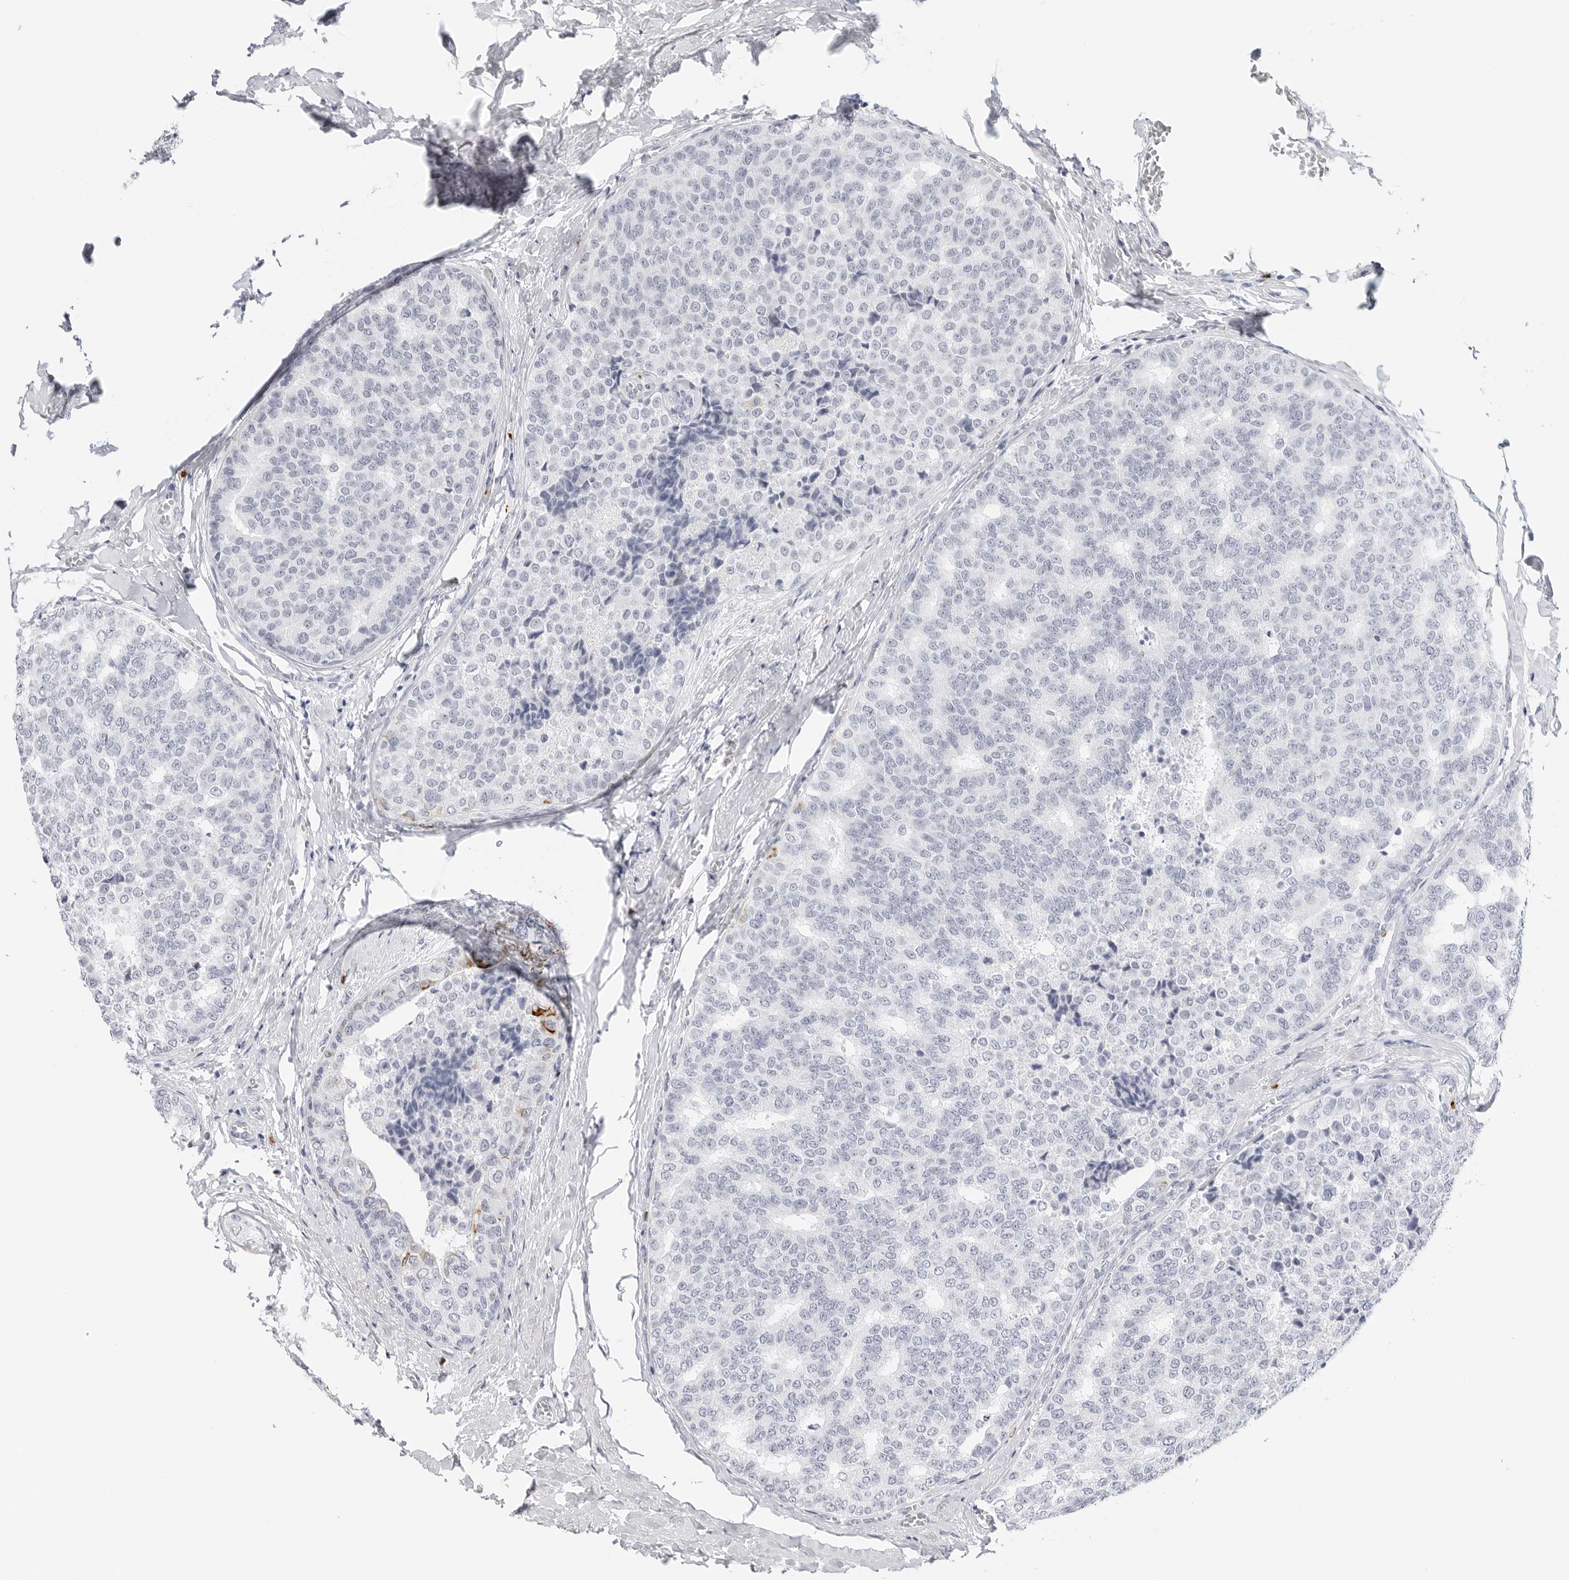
{"staining": {"intensity": "negative", "quantity": "none", "location": "none"}, "tissue": "breast cancer", "cell_type": "Tumor cells", "image_type": "cancer", "snomed": [{"axis": "morphology", "description": "Normal tissue, NOS"}, {"axis": "morphology", "description": "Duct carcinoma"}, {"axis": "topography", "description": "Breast"}], "caption": "This is an immunohistochemistry photomicrograph of breast cancer (intraductal carcinoma). There is no expression in tumor cells.", "gene": "HSPB7", "patient": {"sex": "female", "age": 43}}